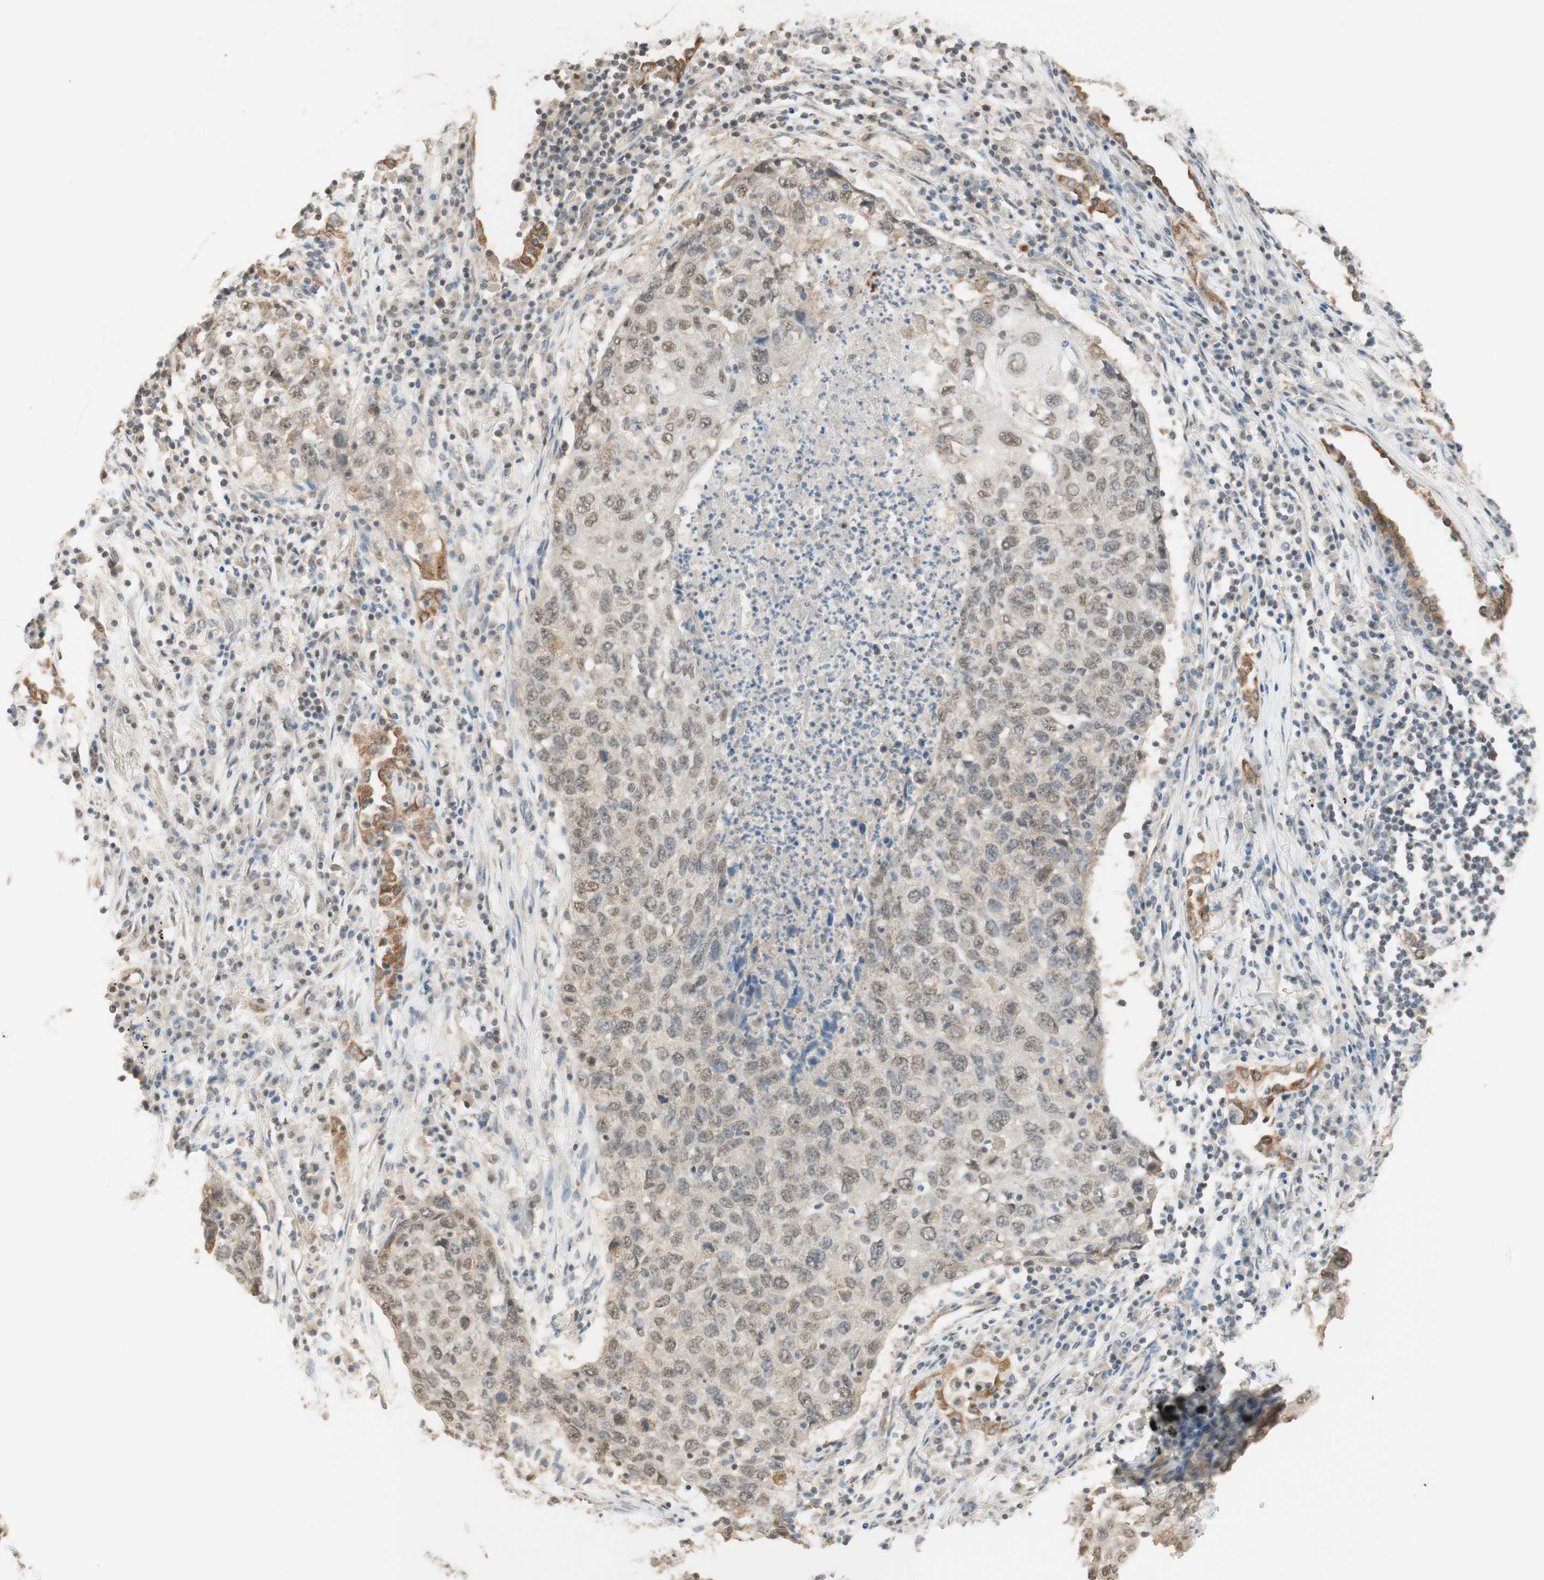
{"staining": {"intensity": "weak", "quantity": ">75%", "location": "cytoplasmic/membranous,nuclear"}, "tissue": "lung cancer", "cell_type": "Tumor cells", "image_type": "cancer", "snomed": [{"axis": "morphology", "description": "Squamous cell carcinoma, NOS"}, {"axis": "topography", "description": "Lung"}], "caption": "IHC of human squamous cell carcinoma (lung) demonstrates low levels of weak cytoplasmic/membranous and nuclear positivity in approximately >75% of tumor cells.", "gene": "SPINT2", "patient": {"sex": "female", "age": 63}}